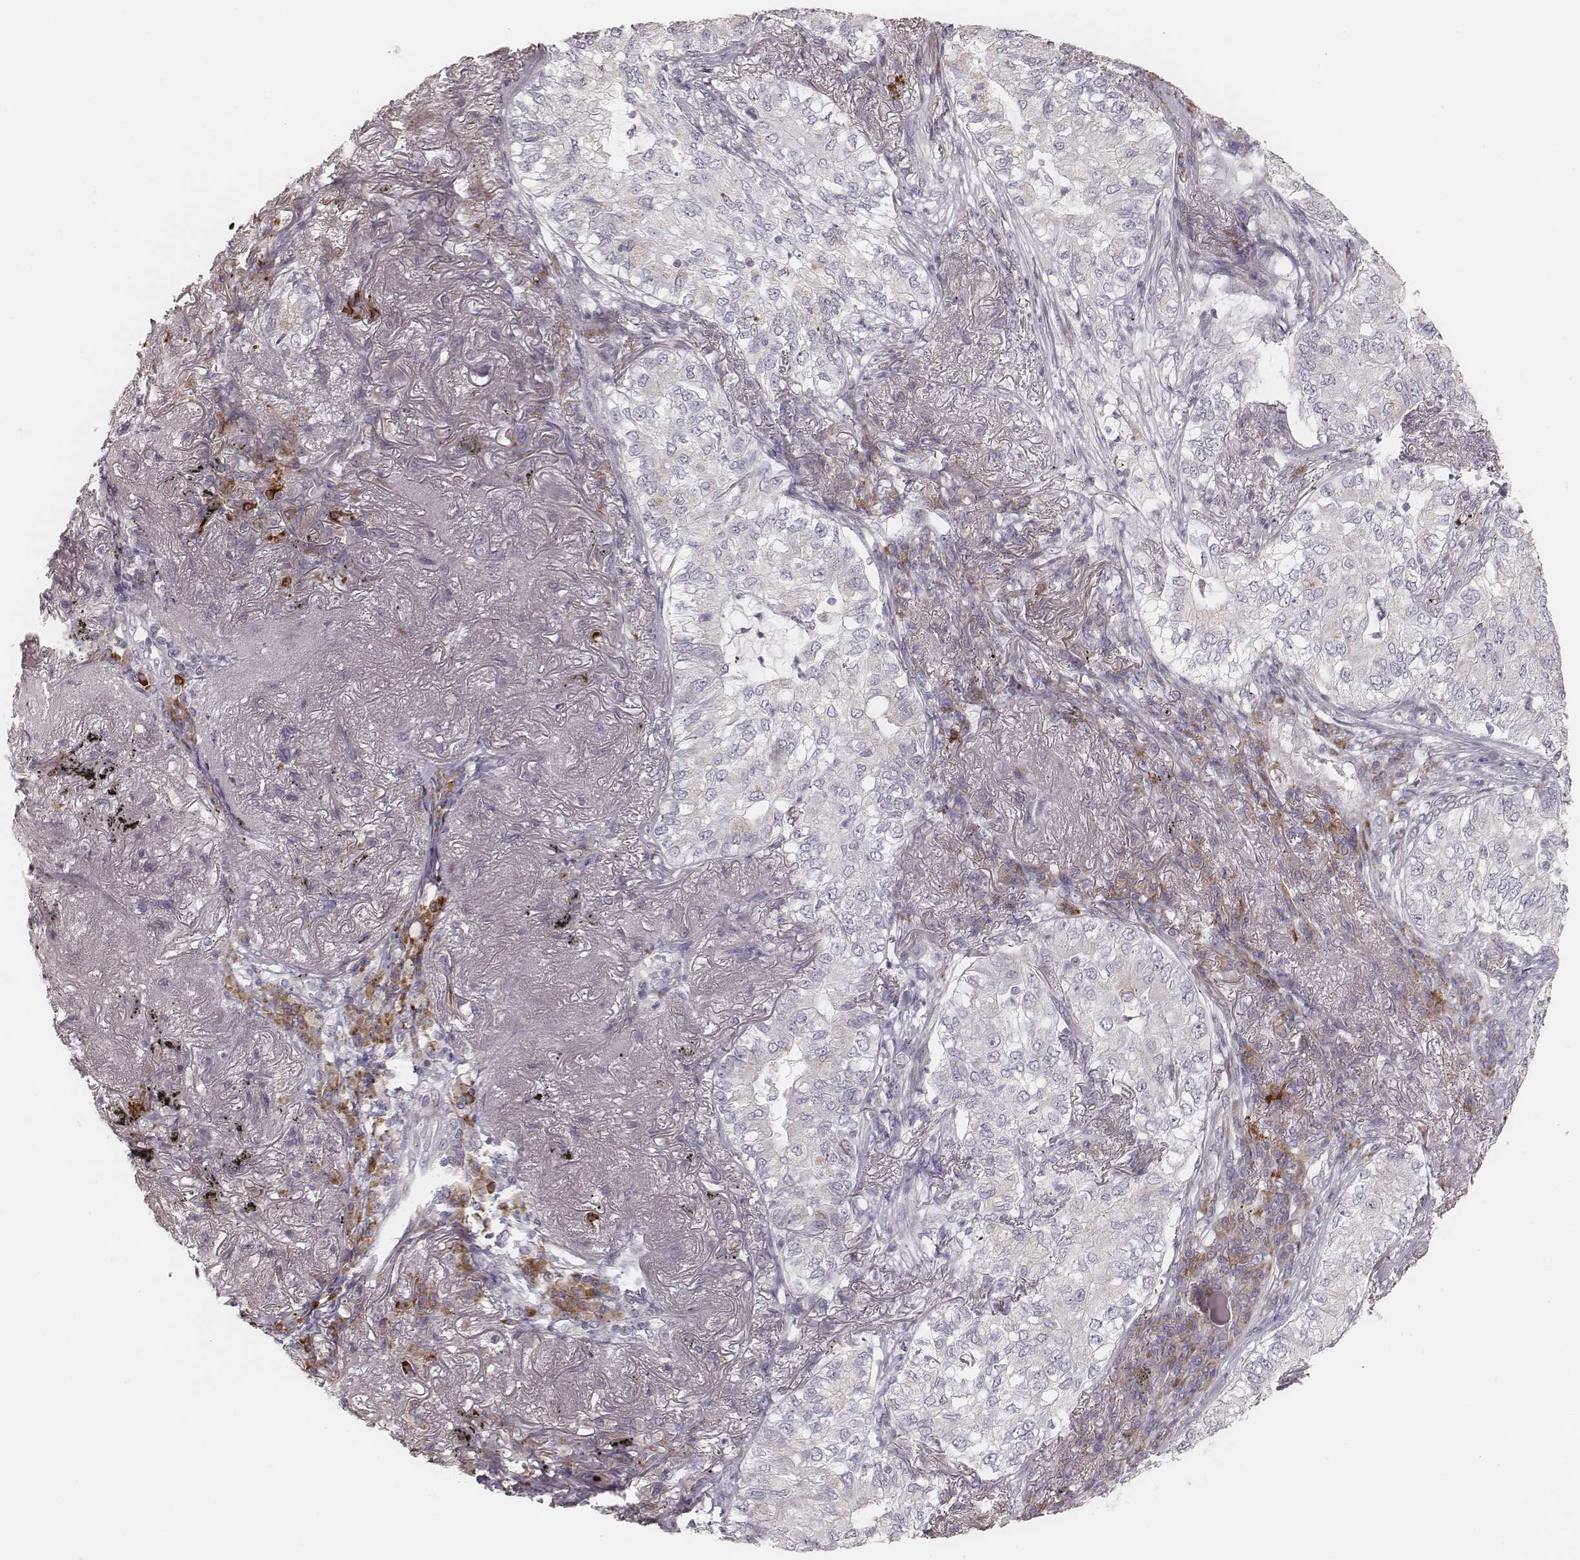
{"staining": {"intensity": "negative", "quantity": "none", "location": "none"}, "tissue": "lung cancer", "cell_type": "Tumor cells", "image_type": "cancer", "snomed": [{"axis": "morphology", "description": "Adenocarcinoma, NOS"}, {"axis": "topography", "description": "Lung"}], "caption": "Immunohistochemistry (IHC) of human lung cancer (adenocarcinoma) demonstrates no staining in tumor cells.", "gene": "KIF5C", "patient": {"sex": "female", "age": 73}}